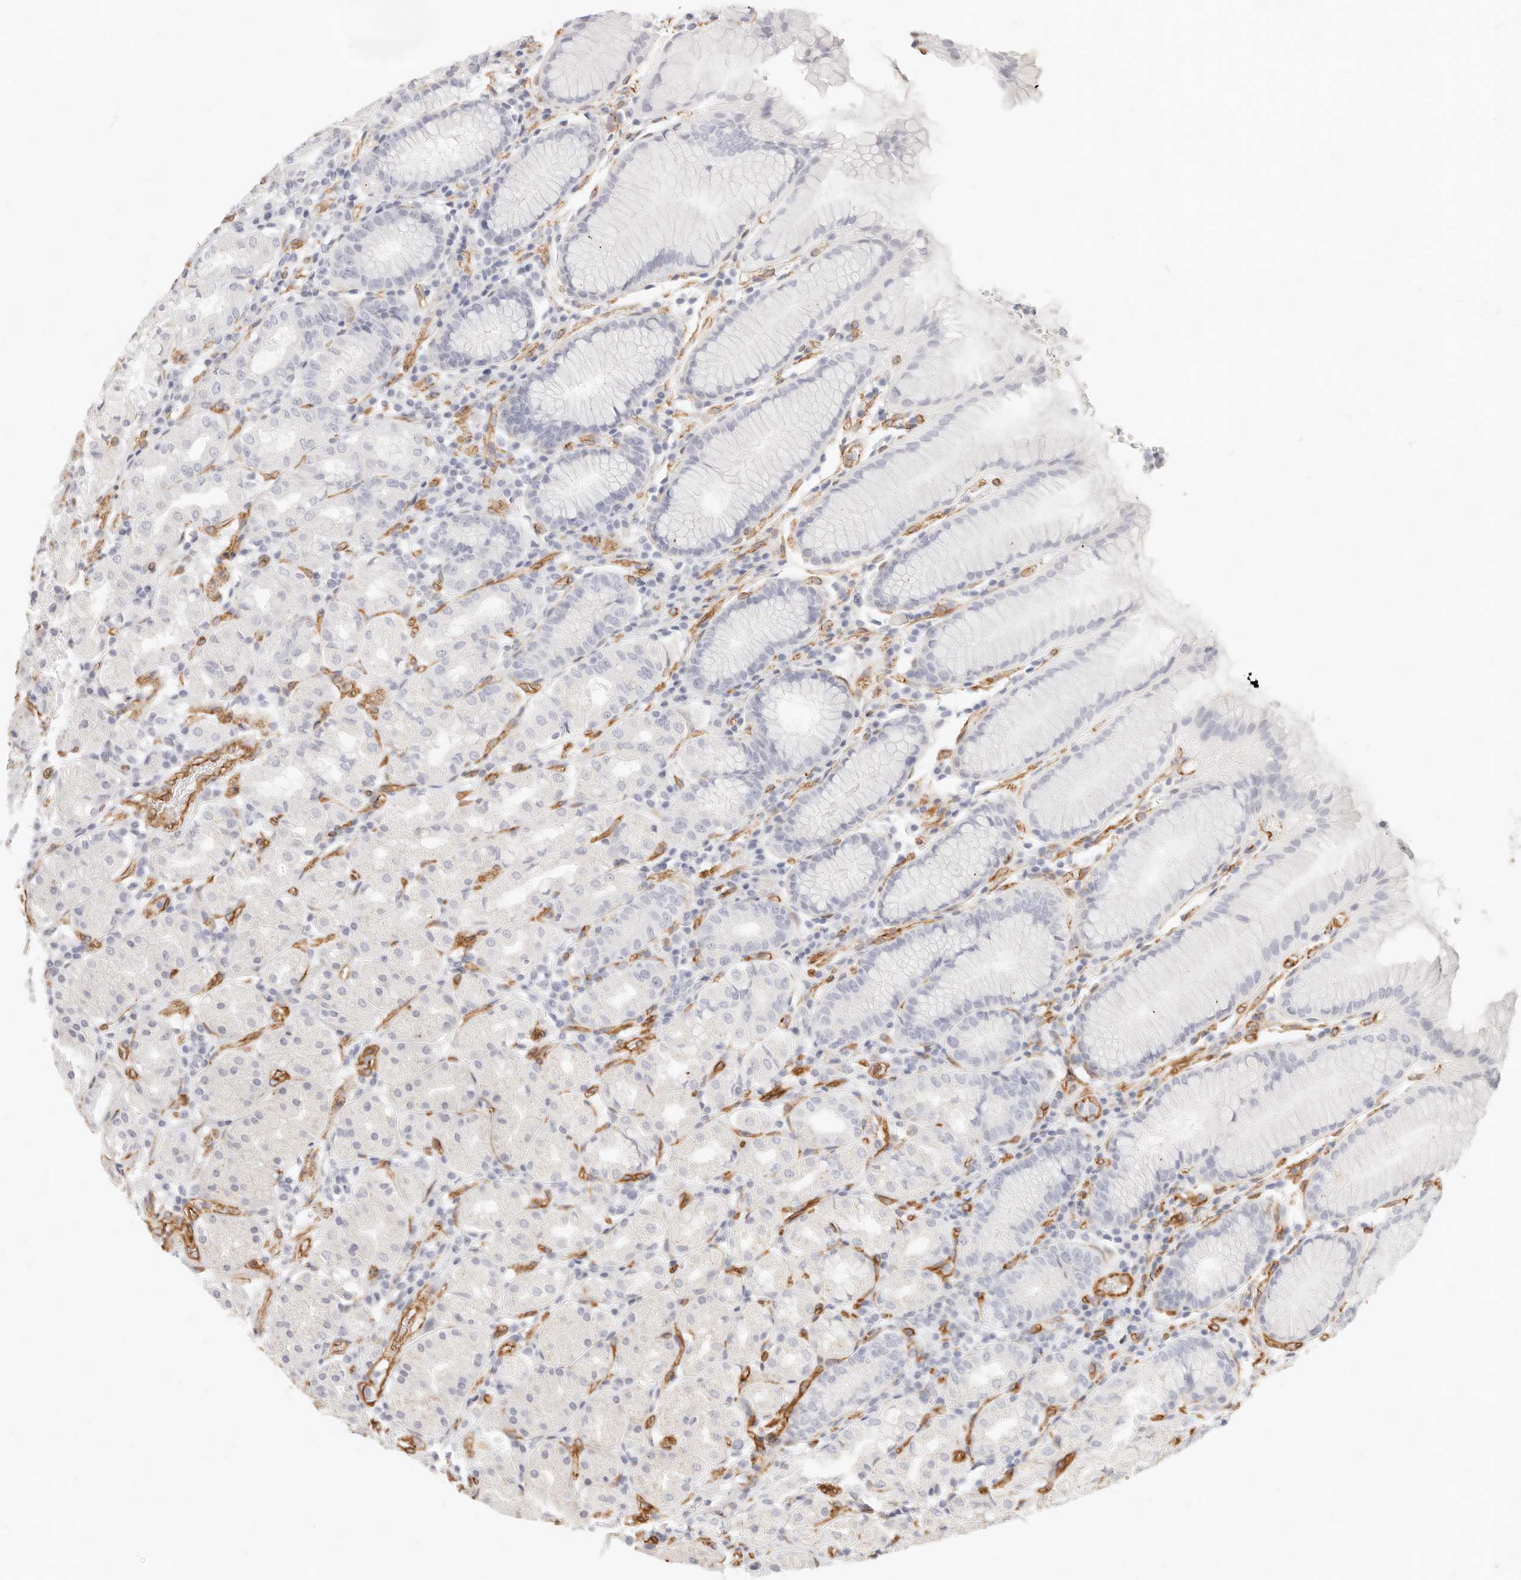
{"staining": {"intensity": "negative", "quantity": "none", "location": "none"}, "tissue": "stomach", "cell_type": "Glandular cells", "image_type": "normal", "snomed": [{"axis": "morphology", "description": "Normal tissue, NOS"}, {"axis": "topography", "description": "Stomach, lower"}], "caption": "A high-resolution image shows immunohistochemistry staining of unremarkable stomach, which displays no significant expression in glandular cells.", "gene": "NUS1", "patient": {"sex": "female", "age": 56}}